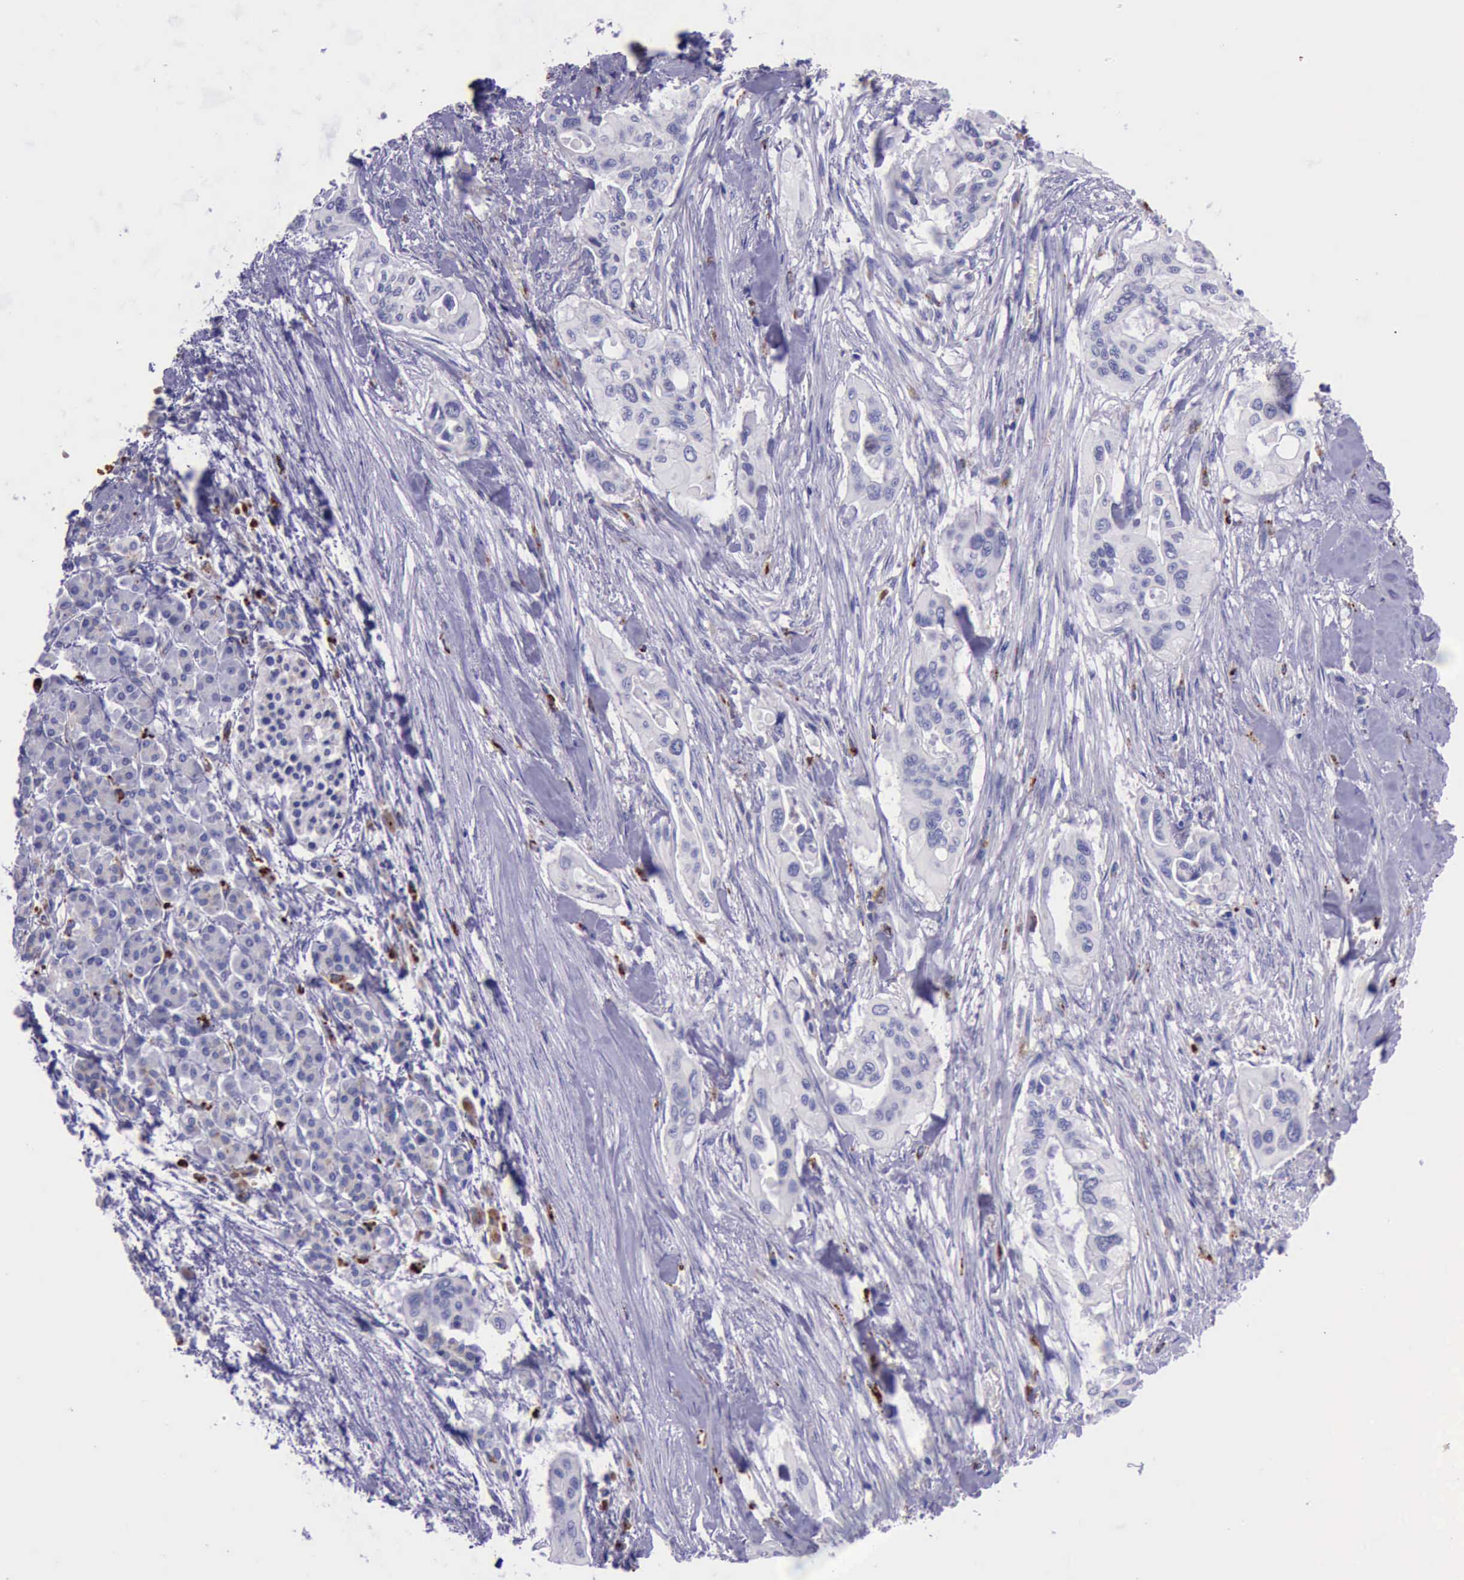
{"staining": {"intensity": "negative", "quantity": "none", "location": "none"}, "tissue": "pancreatic cancer", "cell_type": "Tumor cells", "image_type": "cancer", "snomed": [{"axis": "morphology", "description": "Adenocarcinoma, NOS"}, {"axis": "topography", "description": "Pancreas"}], "caption": "Immunohistochemistry image of neoplastic tissue: human pancreatic adenocarcinoma stained with DAB (3,3'-diaminobenzidine) demonstrates no significant protein expression in tumor cells.", "gene": "GLA", "patient": {"sex": "male", "age": 77}}